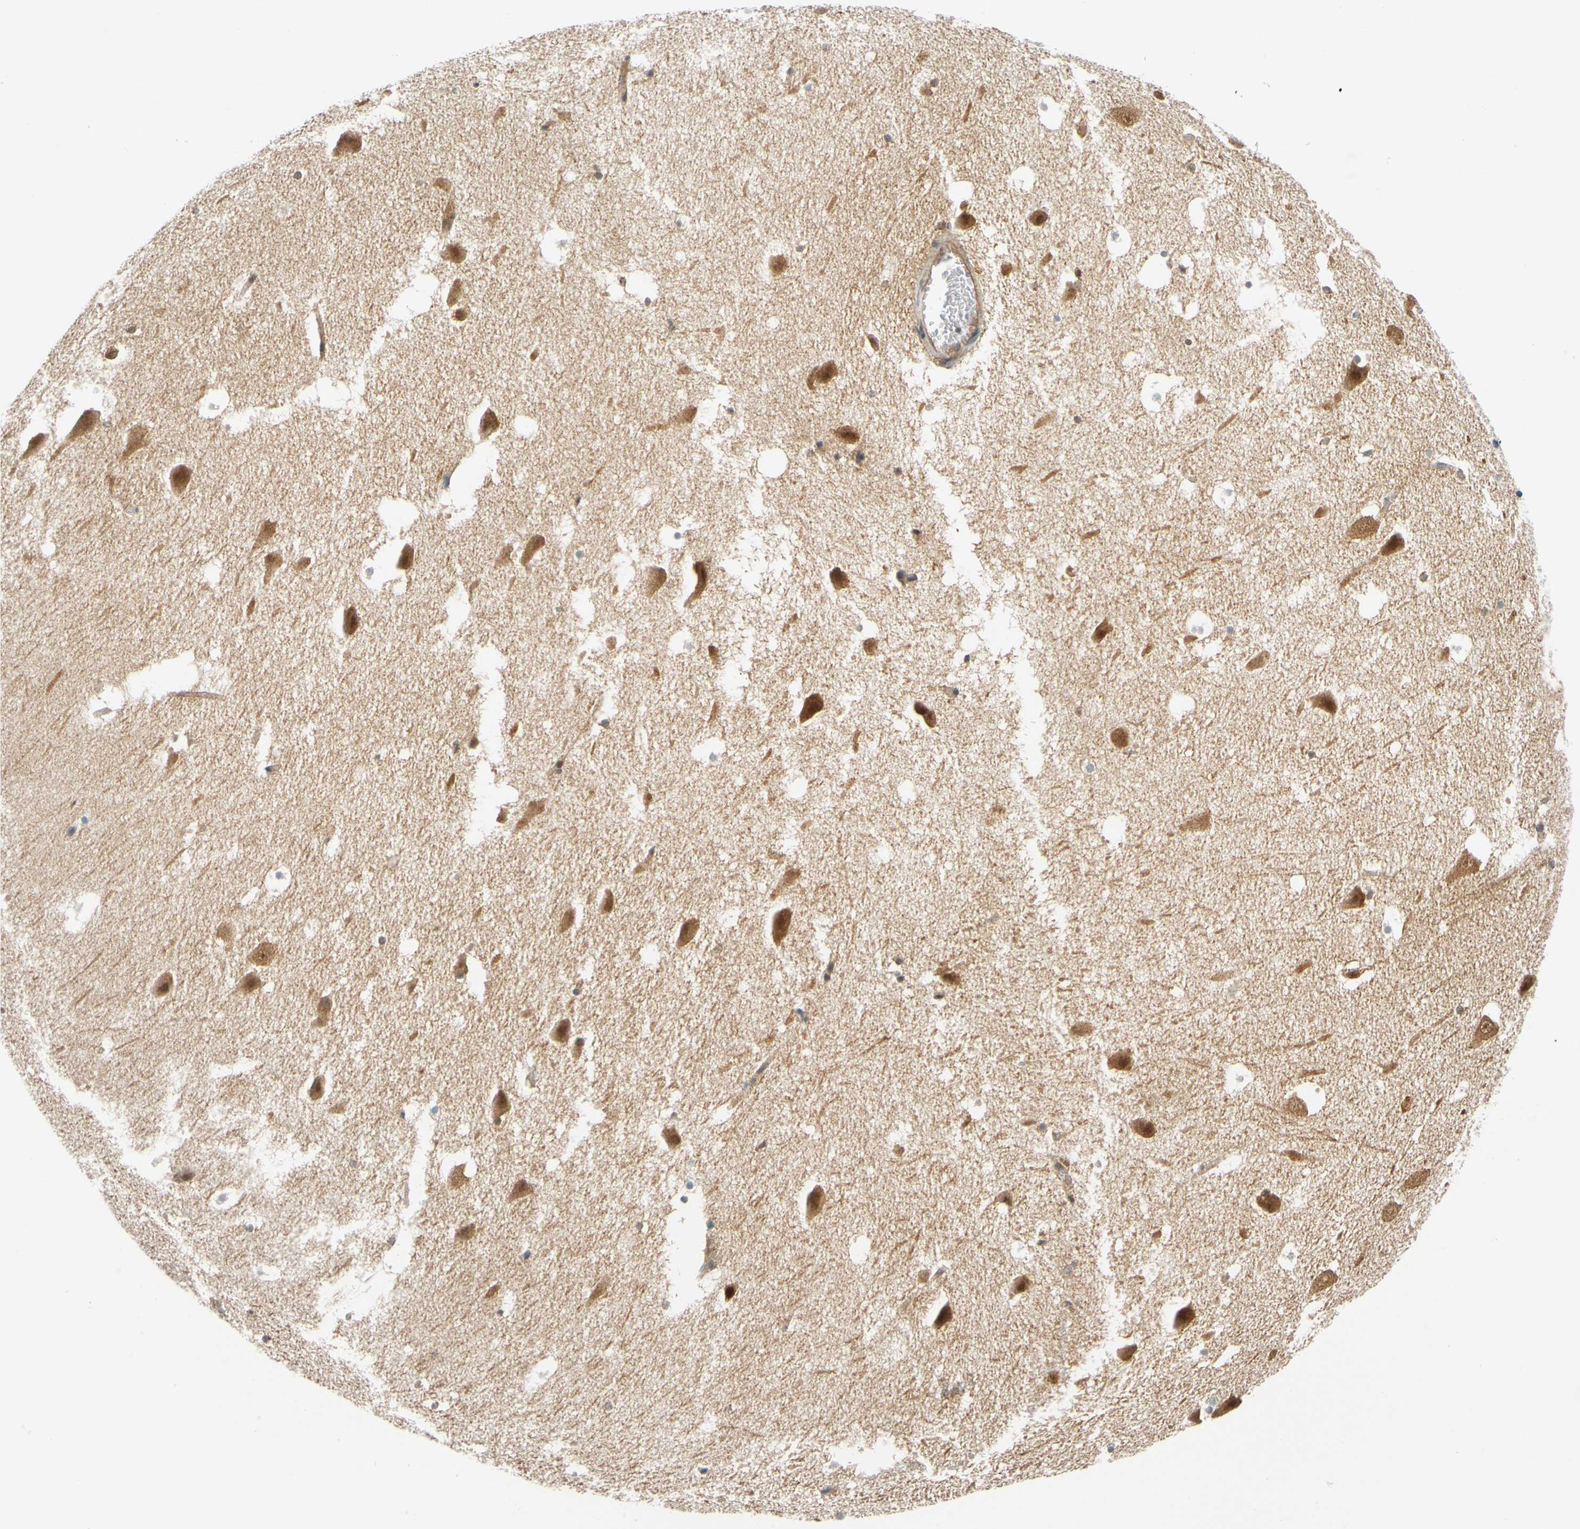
{"staining": {"intensity": "negative", "quantity": "none", "location": "none"}, "tissue": "hippocampus", "cell_type": "Glial cells", "image_type": "normal", "snomed": [{"axis": "morphology", "description": "Normal tissue, NOS"}, {"axis": "topography", "description": "Hippocampus"}], "caption": "Human hippocampus stained for a protein using immunohistochemistry reveals no staining in glial cells.", "gene": "MAPK9", "patient": {"sex": "male", "age": 45}}